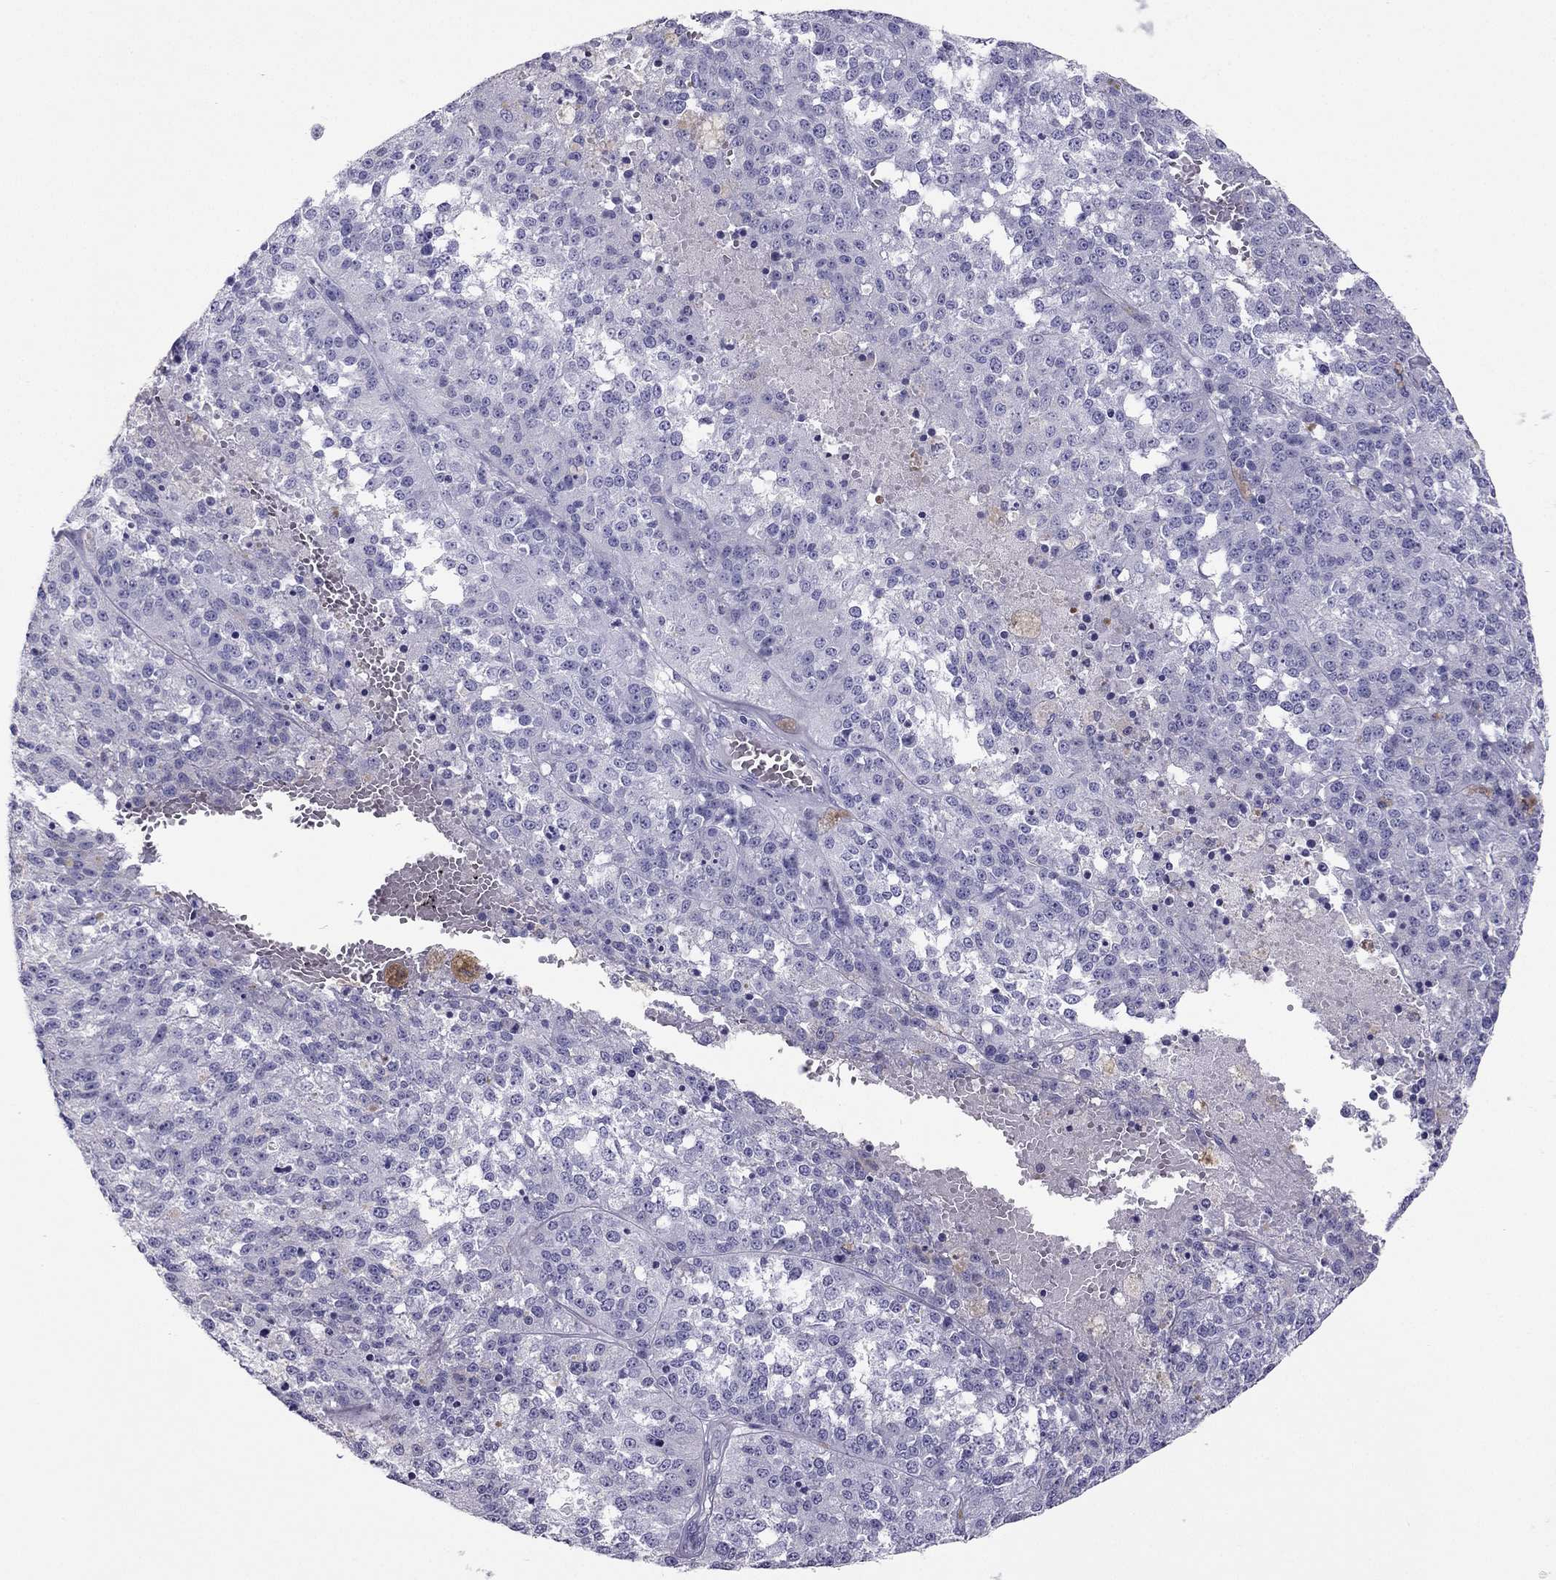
{"staining": {"intensity": "negative", "quantity": "none", "location": "none"}, "tissue": "melanoma", "cell_type": "Tumor cells", "image_type": "cancer", "snomed": [{"axis": "morphology", "description": "Malignant melanoma, Metastatic site"}, {"axis": "topography", "description": "Lymph node"}], "caption": "Protein analysis of malignant melanoma (metastatic site) demonstrates no significant expression in tumor cells. (Brightfield microscopy of DAB (3,3'-diaminobenzidine) IHC at high magnification).", "gene": "PDE6A", "patient": {"sex": "female", "age": 64}}